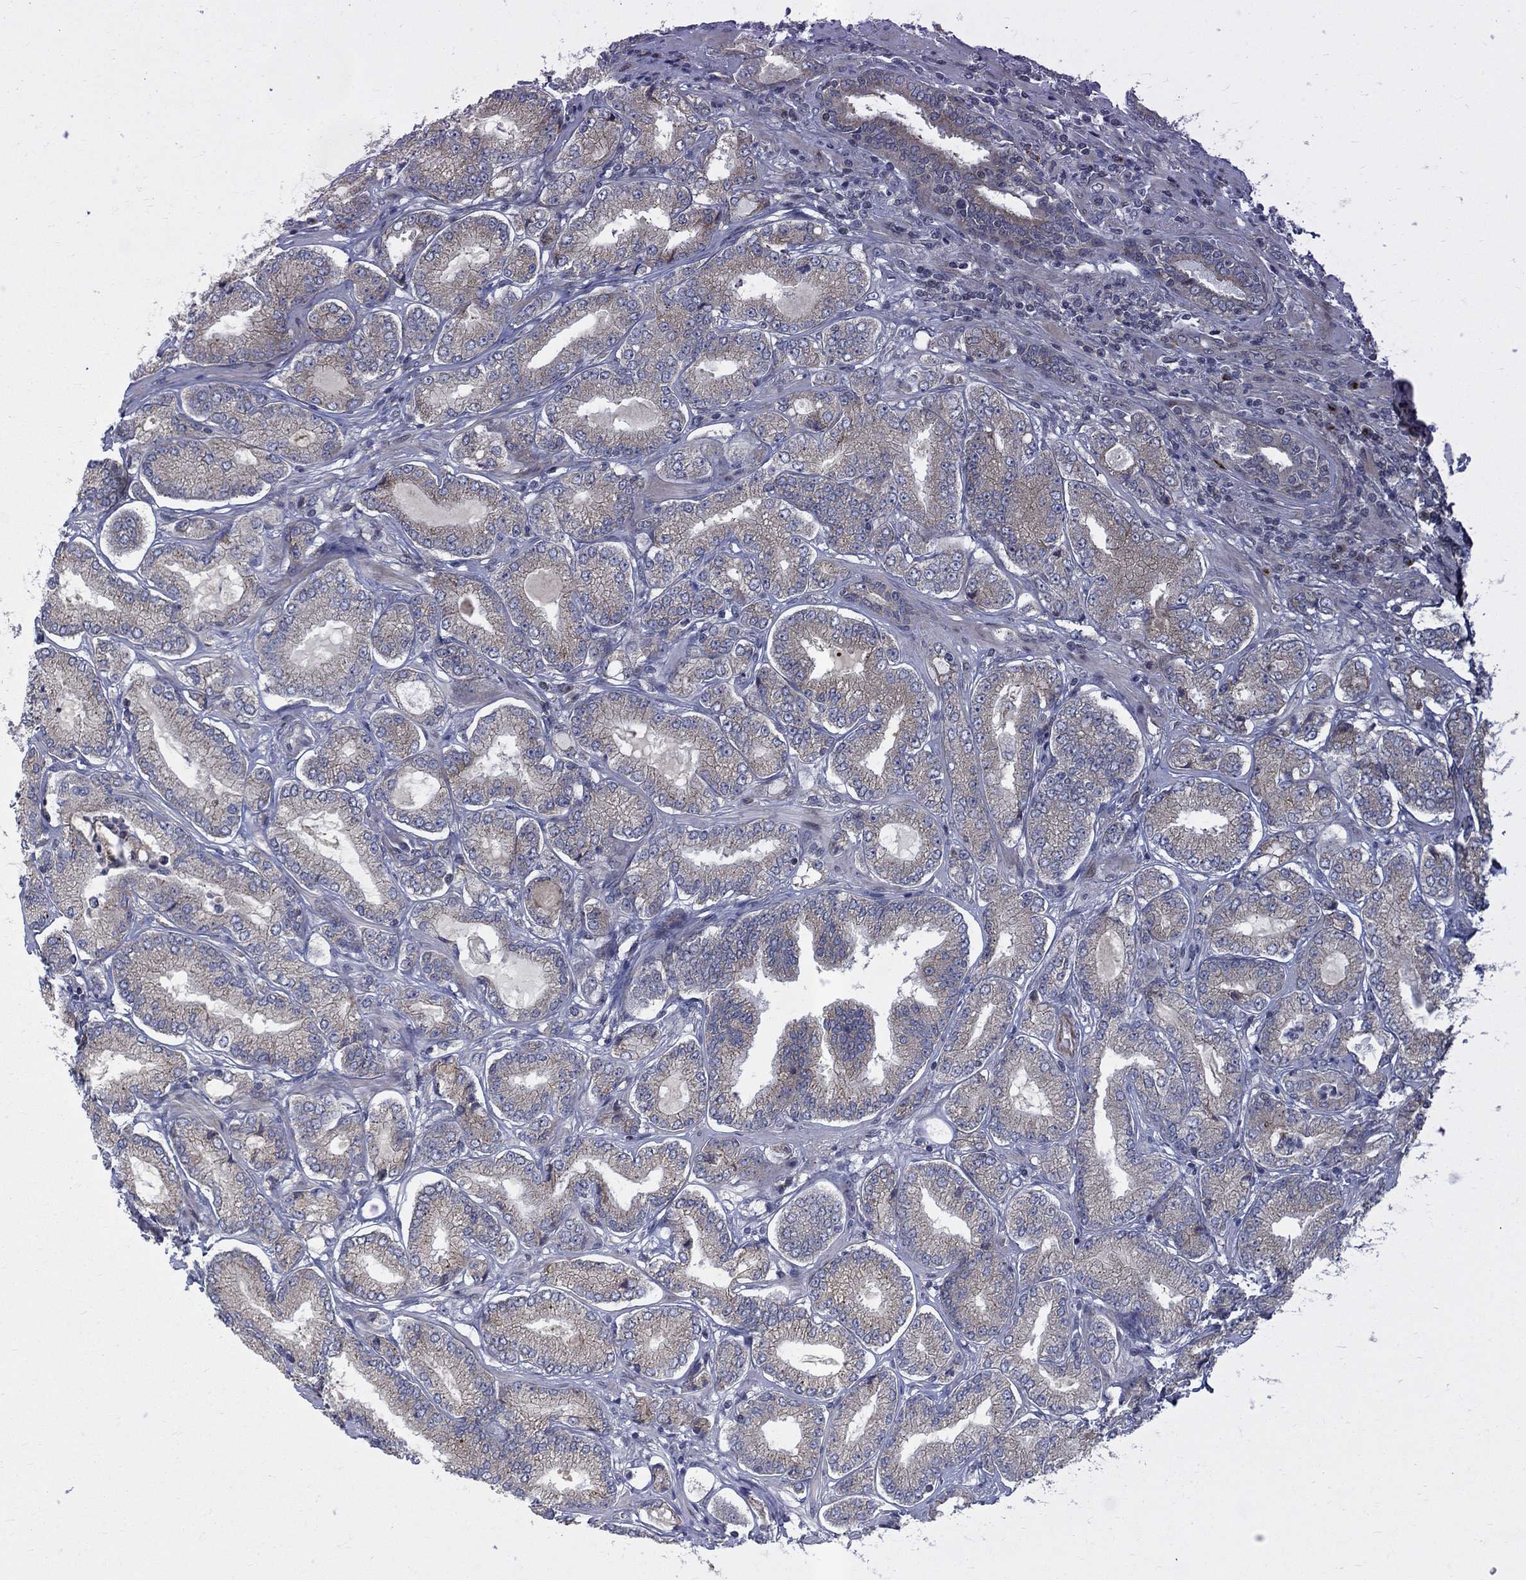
{"staining": {"intensity": "weak", "quantity": "<25%", "location": "cytoplasmic/membranous"}, "tissue": "prostate cancer", "cell_type": "Tumor cells", "image_type": "cancer", "snomed": [{"axis": "morphology", "description": "Adenocarcinoma, NOS"}, {"axis": "topography", "description": "Prostate"}], "caption": "DAB (3,3'-diaminobenzidine) immunohistochemical staining of prostate cancer (adenocarcinoma) reveals no significant expression in tumor cells.", "gene": "WDR19", "patient": {"sex": "male", "age": 65}}